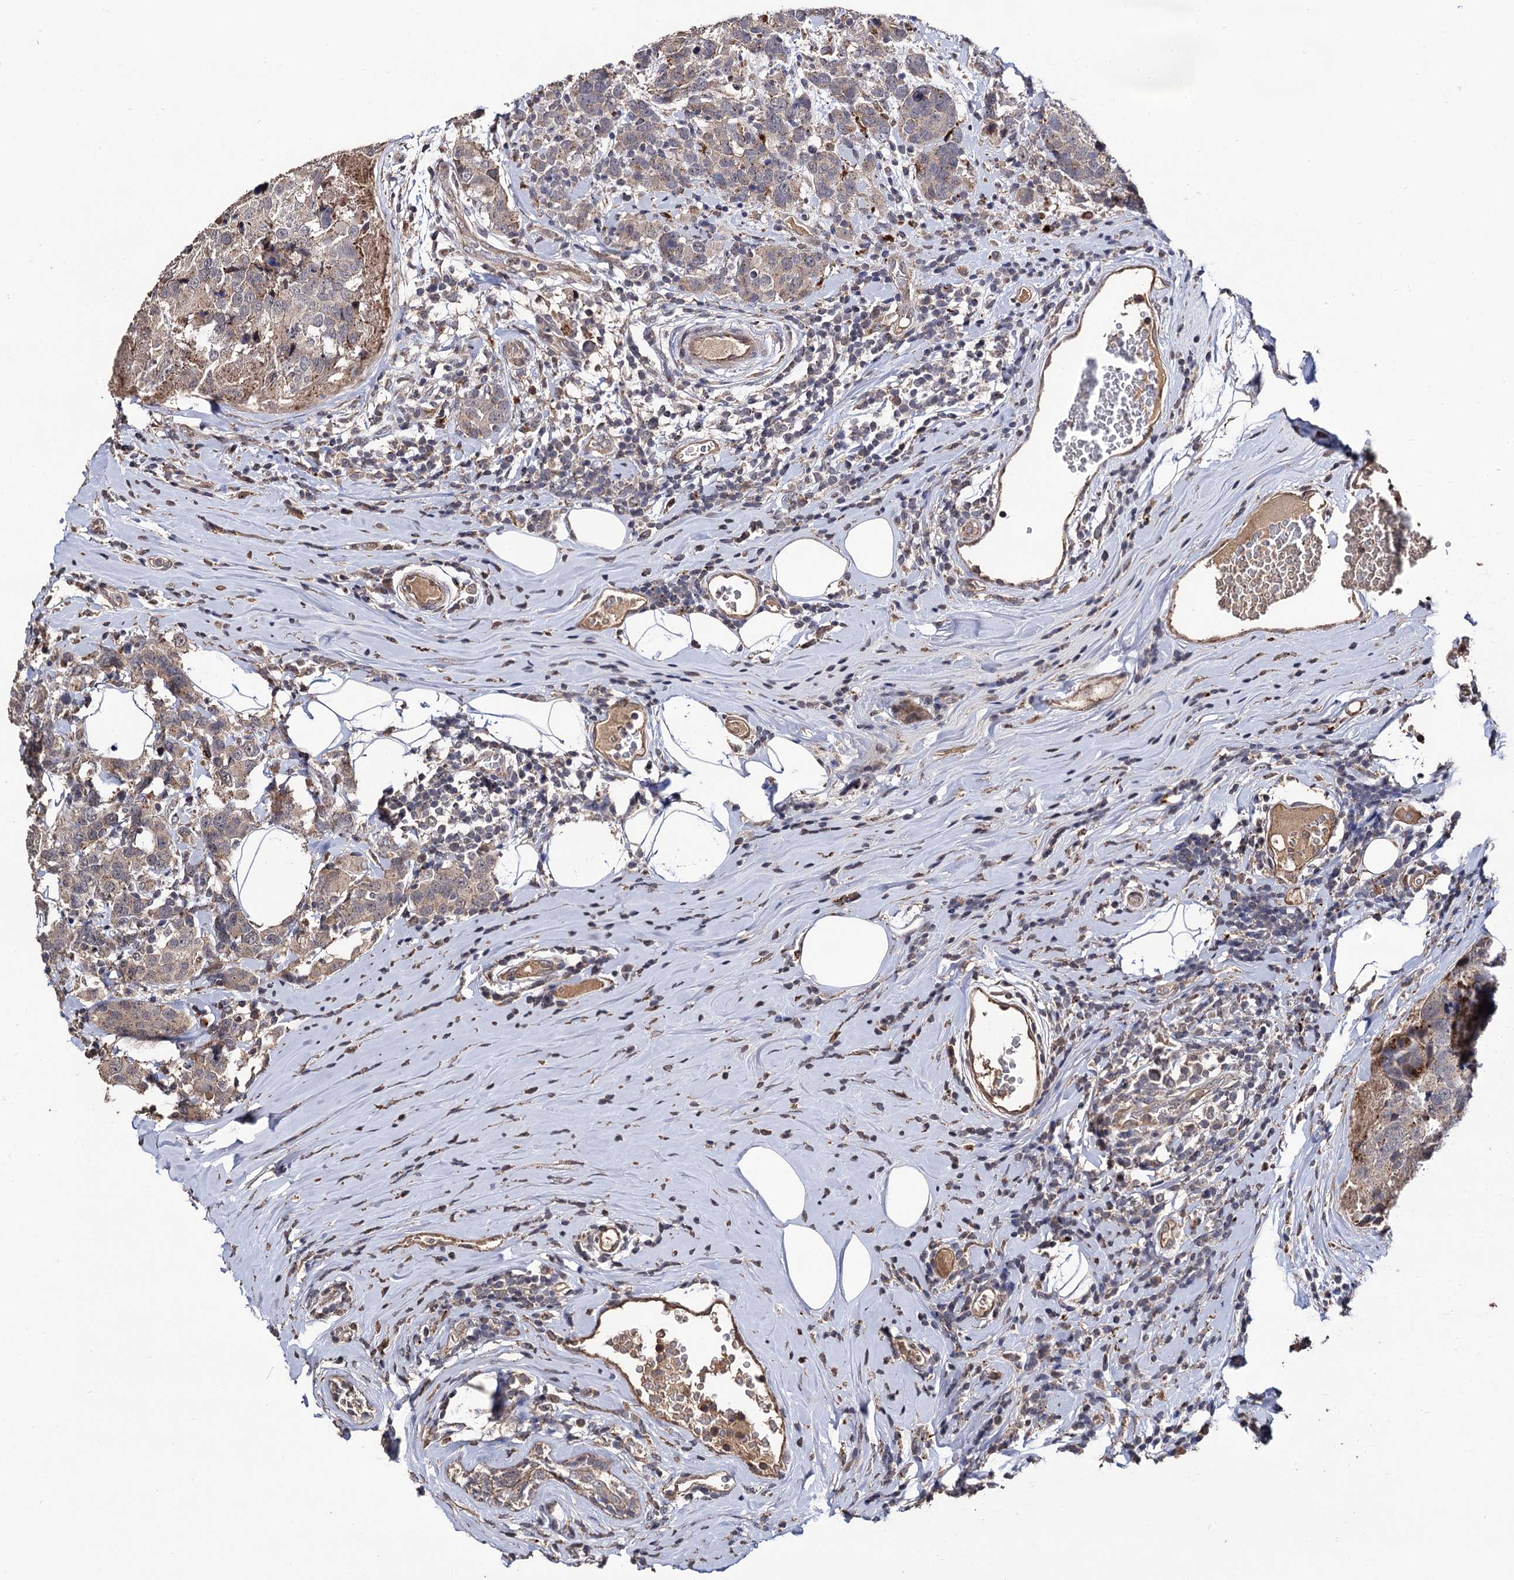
{"staining": {"intensity": "weak", "quantity": "25%-75%", "location": "cytoplasmic/membranous"}, "tissue": "breast cancer", "cell_type": "Tumor cells", "image_type": "cancer", "snomed": [{"axis": "morphology", "description": "Lobular carcinoma"}, {"axis": "topography", "description": "Breast"}], "caption": "Breast cancer (lobular carcinoma) stained with immunohistochemistry (IHC) reveals weak cytoplasmic/membranous staining in about 25%-75% of tumor cells.", "gene": "MICAL2", "patient": {"sex": "female", "age": 59}}